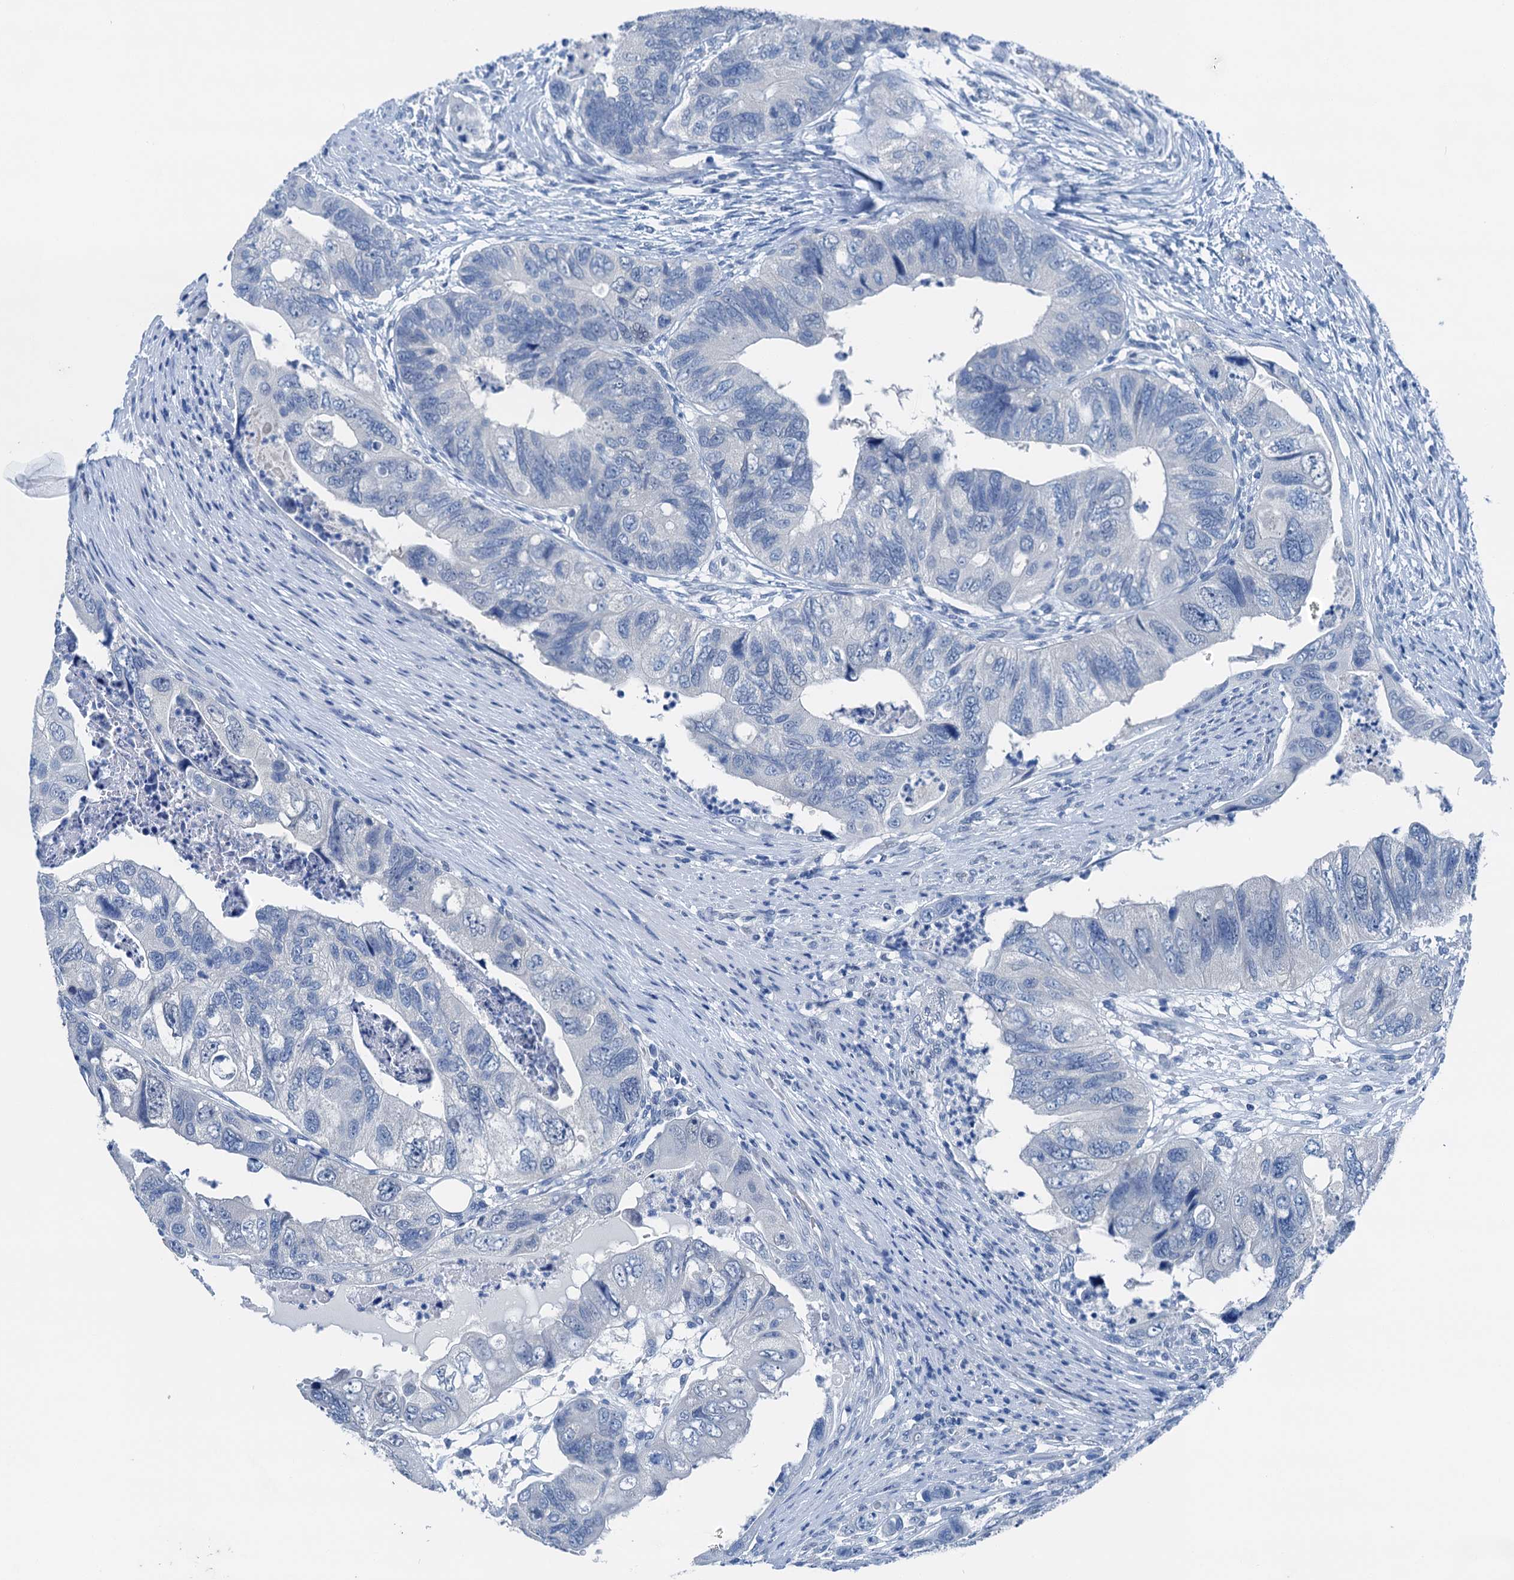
{"staining": {"intensity": "negative", "quantity": "none", "location": "none"}, "tissue": "colorectal cancer", "cell_type": "Tumor cells", "image_type": "cancer", "snomed": [{"axis": "morphology", "description": "Adenocarcinoma, NOS"}, {"axis": "topography", "description": "Rectum"}], "caption": "Tumor cells show no significant protein expression in adenocarcinoma (colorectal).", "gene": "CBLN3", "patient": {"sex": "male", "age": 63}}